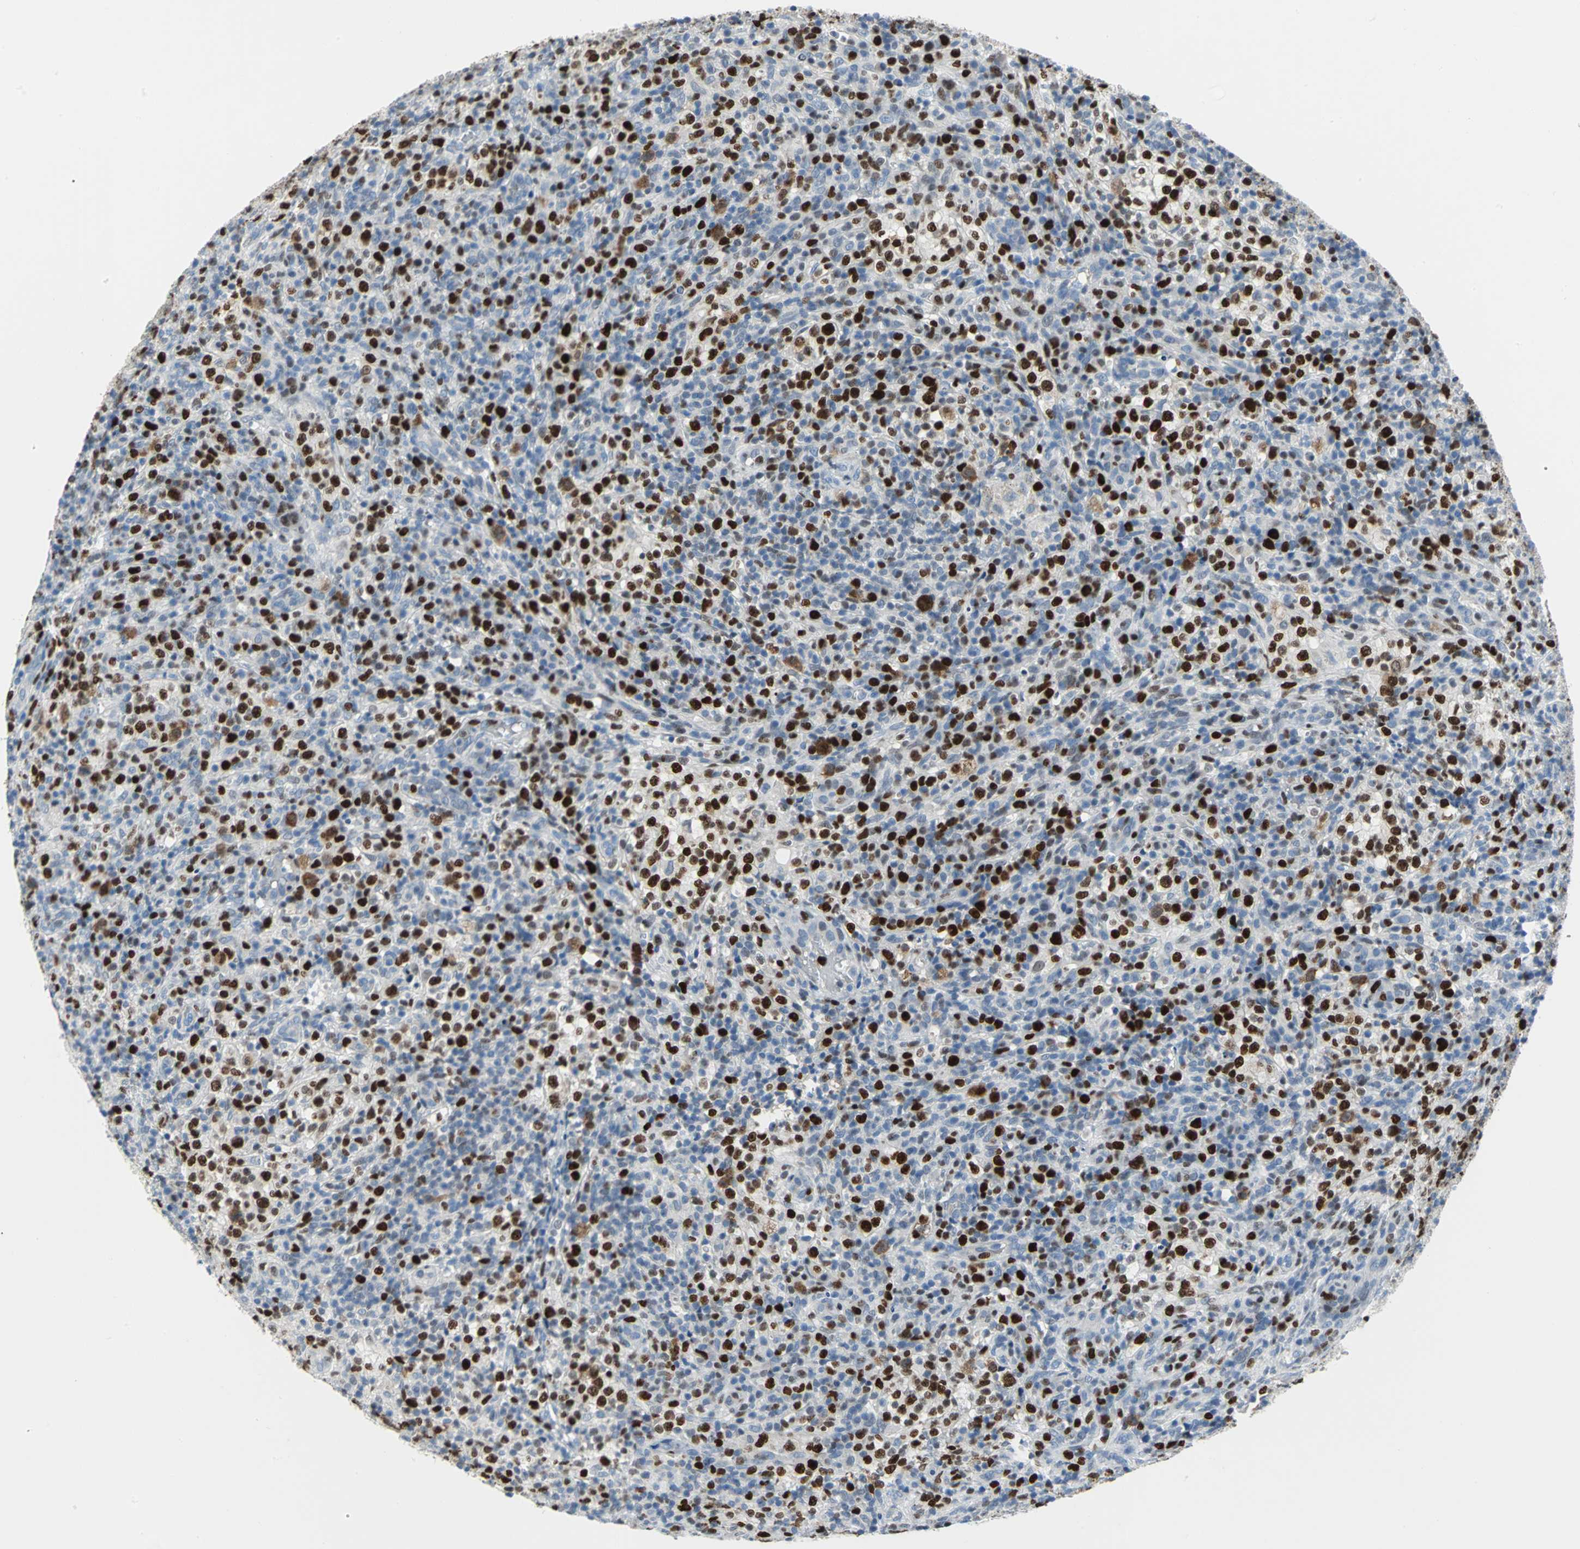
{"staining": {"intensity": "strong", "quantity": "<25%", "location": "nuclear"}, "tissue": "lymphoma", "cell_type": "Tumor cells", "image_type": "cancer", "snomed": [{"axis": "morphology", "description": "Malignant lymphoma, non-Hodgkin's type, High grade"}, {"axis": "topography", "description": "Lymph node"}], "caption": "The histopathology image shows immunohistochemical staining of lymphoma. There is strong nuclear positivity is seen in approximately <25% of tumor cells.", "gene": "MCM4", "patient": {"sex": "female", "age": 76}}